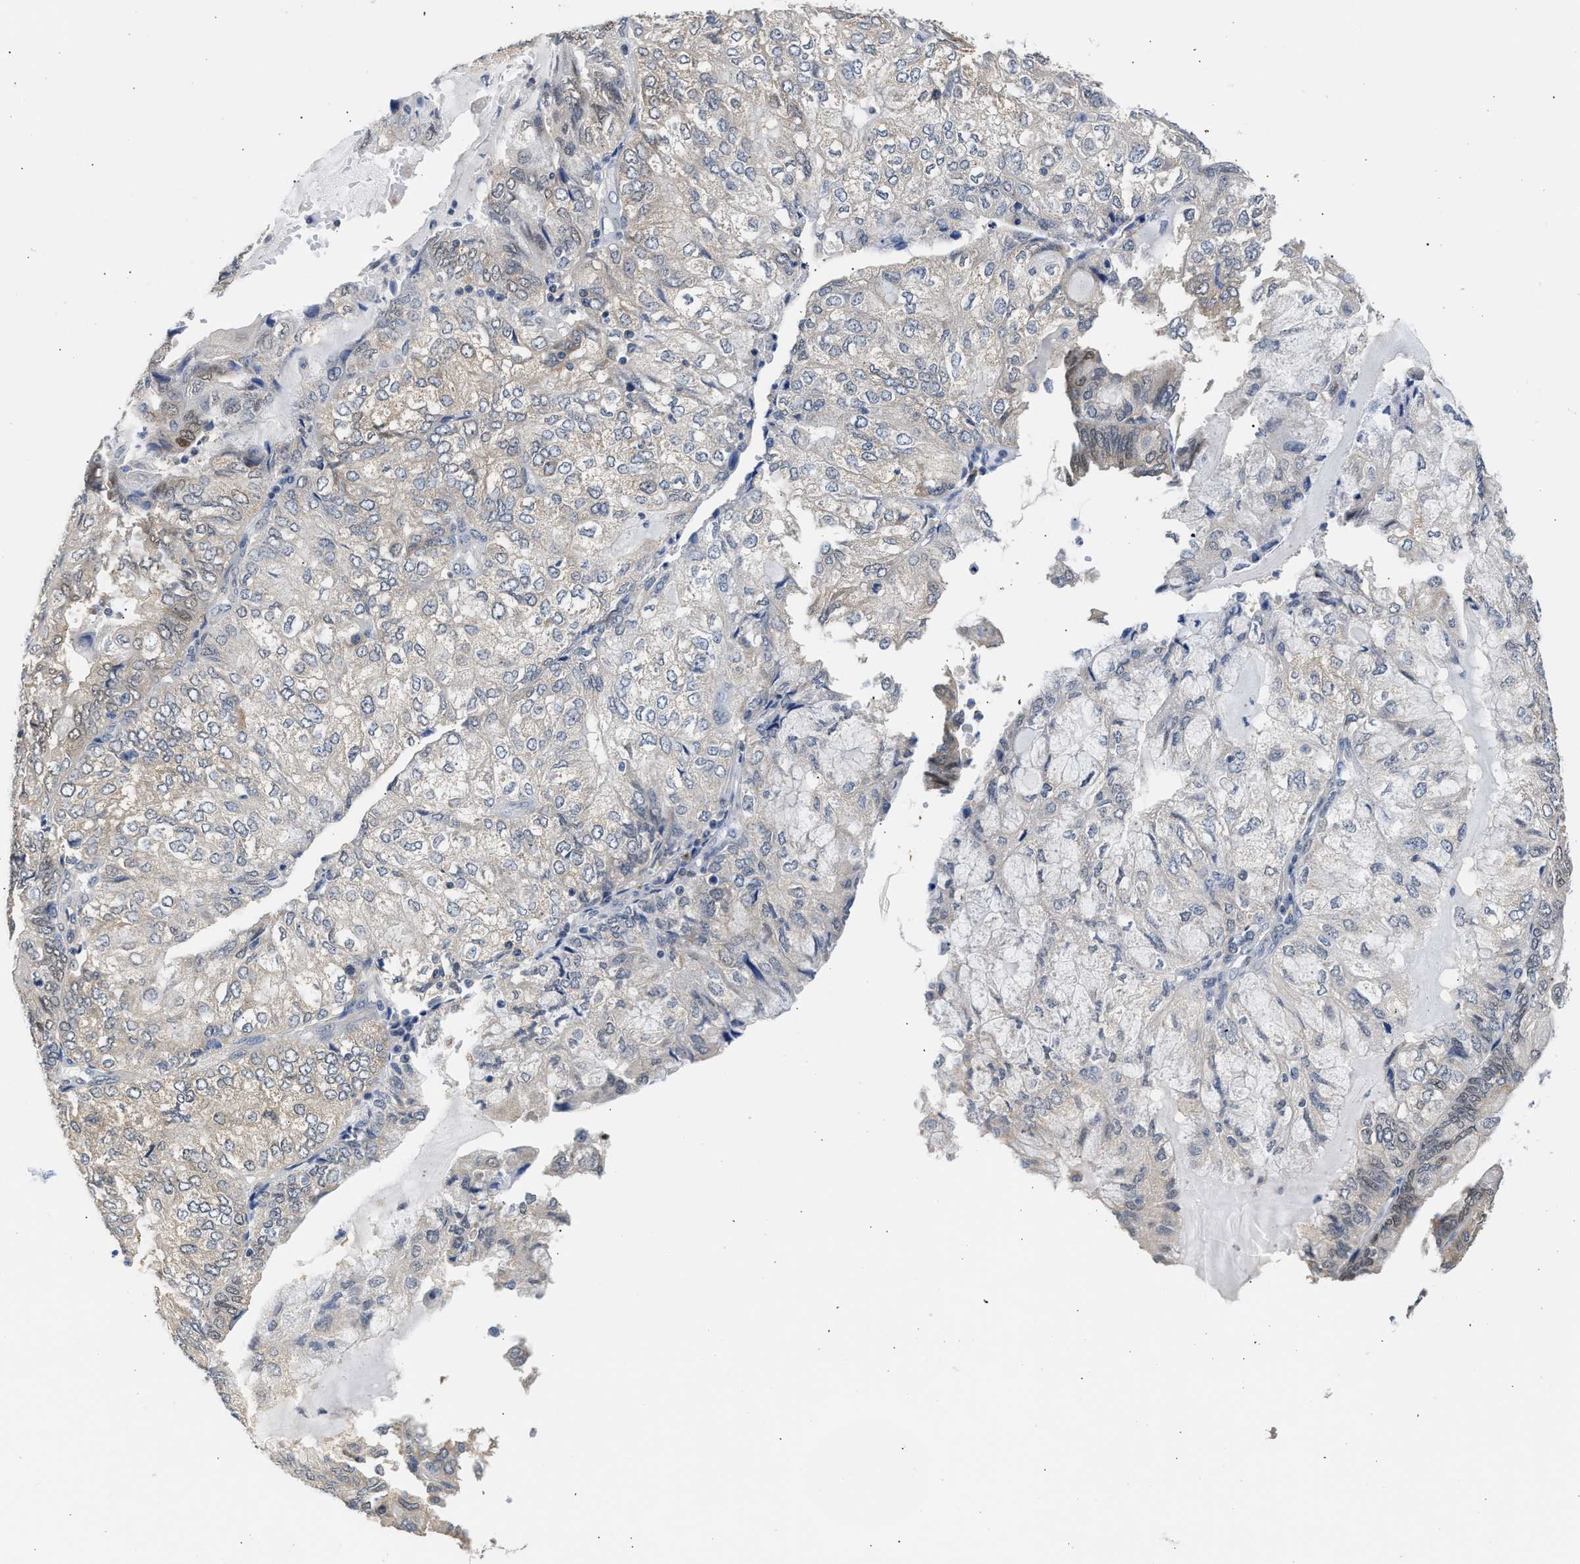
{"staining": {"intensity": "weak", "quantity": "25%-75%", "location": "nuclear"}, "tissue": "endometrial cancer", "cell_type": "Tumor cells", "image_type": "cancer", "snomed": [{"axis": "morphology", "description": "Adenocarcinoma, NOS"}, {"axis": "topography", "description": "Endometrium"}], "caption": "This is a photomicrograph of immunohistochemistry staining of adenocarcinoma (endometrial), which shows weak positivity in the nuclear of tumor cells.", "gene": "PPM1L", "patient": {"sex": "female", "age": 81}}